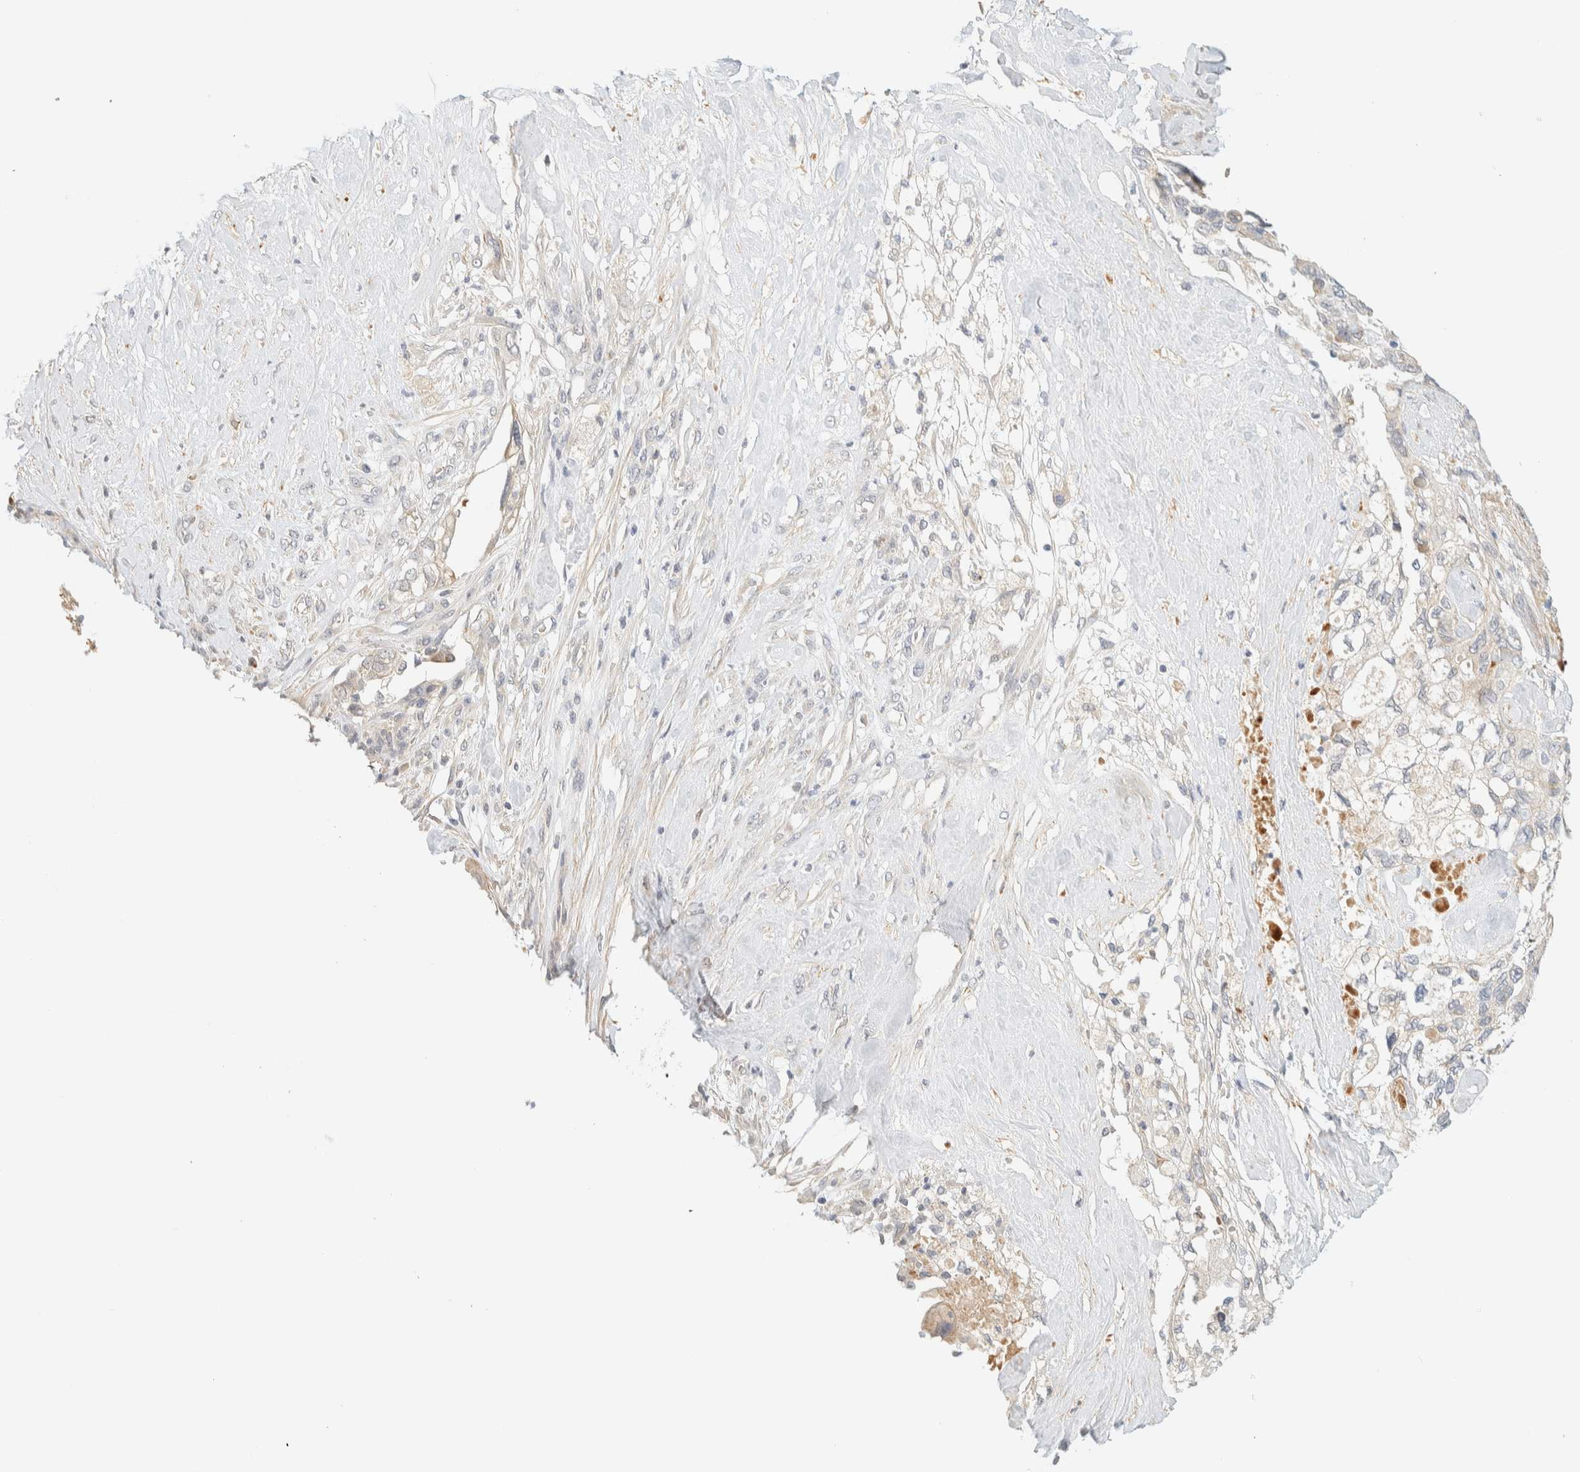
{"staining": {"intensity": "negative", "quantity": "none", "location": "none"}, "tissue": "pancreatic cancer", "cell_type": "Tumor cells", "image_type": "cancer", "snomed": [{"axis": "morphology", "description": "Adenocarcinoma, NOS"}, {"axis": "topography", "description": "Pancreas"}], "caption": "IHC micrograph of human pancreatic cancer stained for a protein (brown), which exhibits no staining in tumor cells.", "gene": "TNK1", "patient": {"sex": "female", "age": 56}}